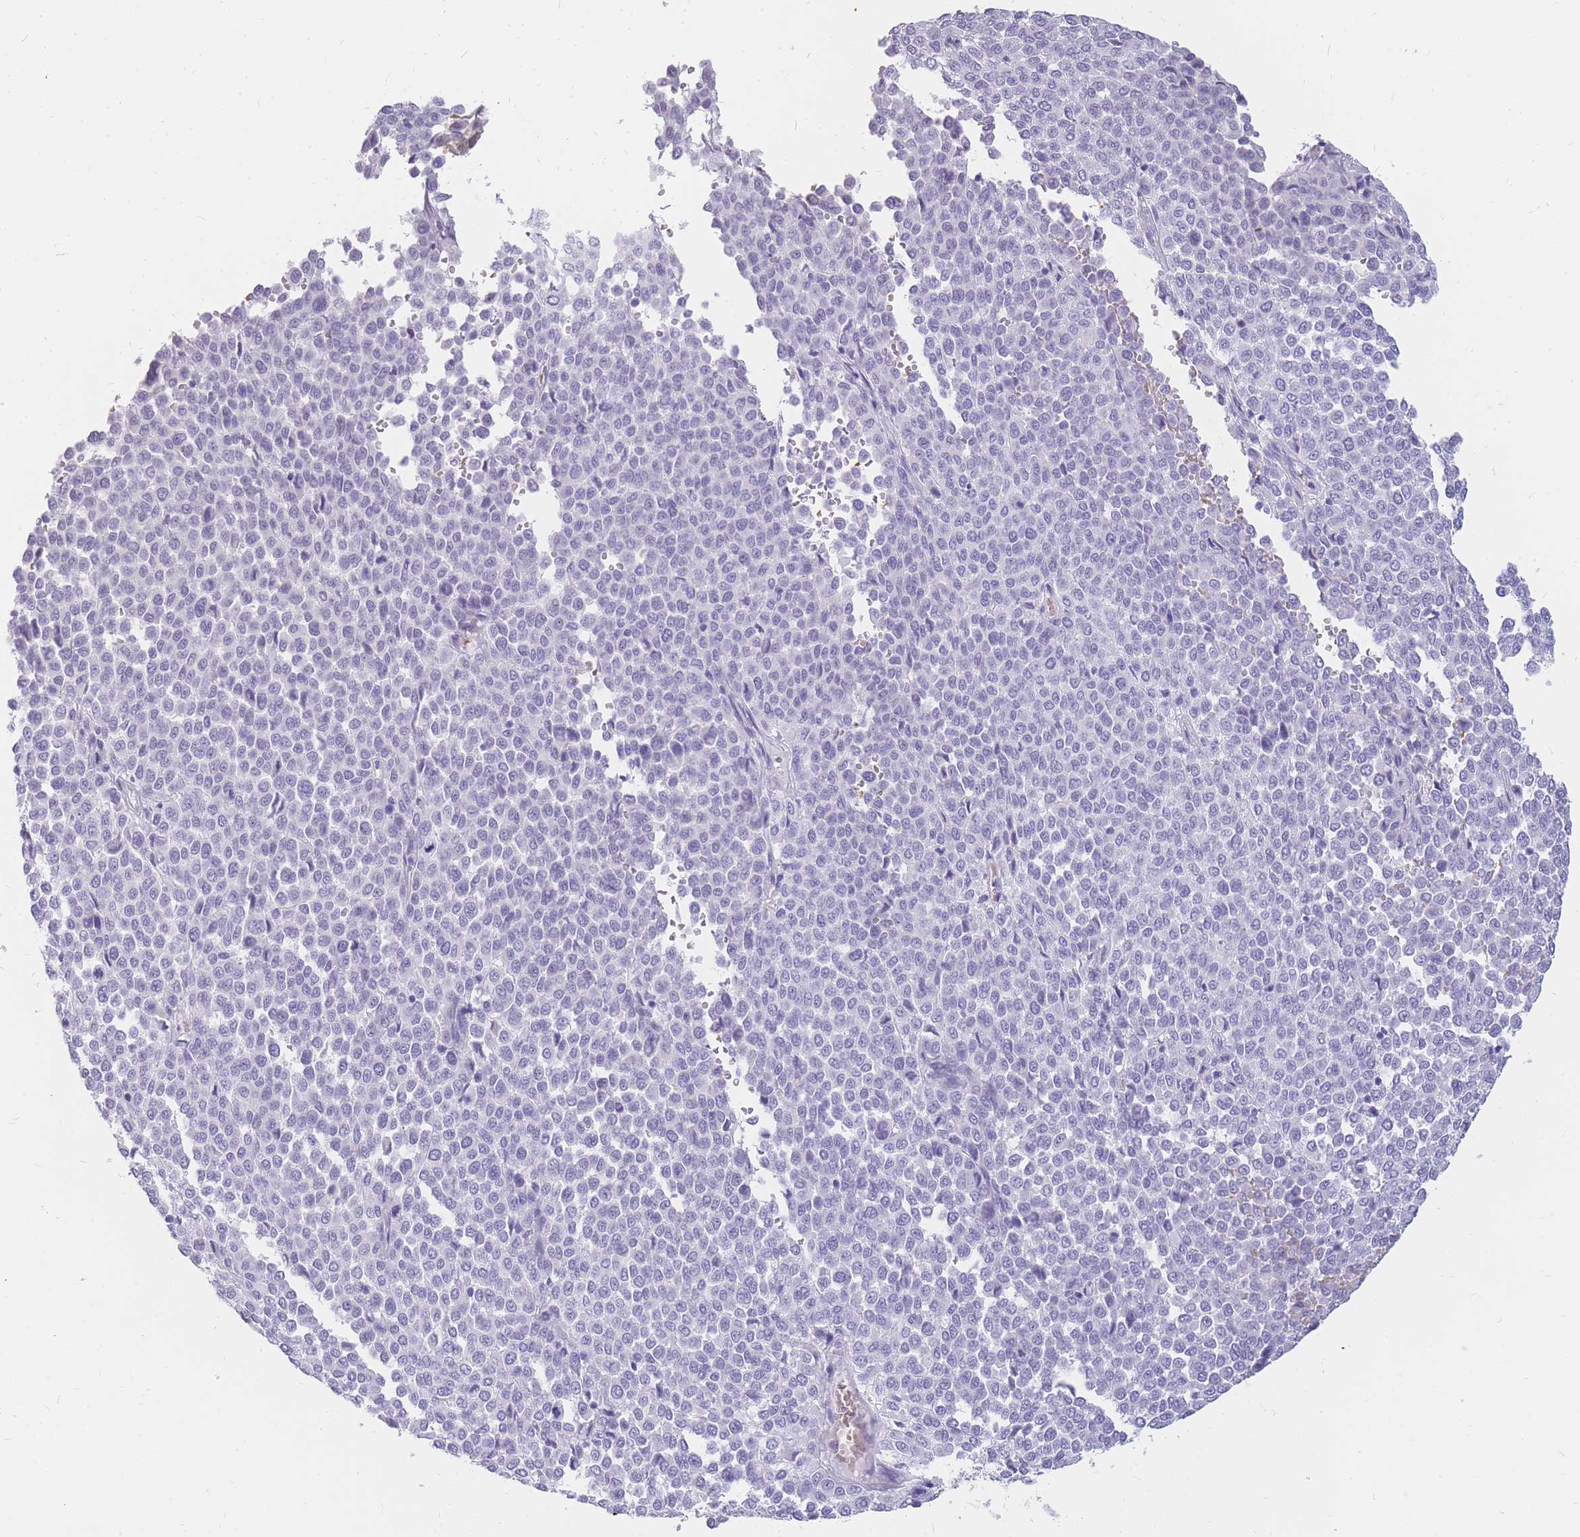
{"staining": {"intensity": "negative", "quantity": "none", "location": "none"}, "tissue": "melanoma", "cell_type": "Tumor cells", "image_type": "cancer", "snomed": [{"axis": "morphology", "description": "Malignant melanoma, Metastatic site"}, {"axis": "topography", "description": "Pancreas"}], "caption": "Immunohistochemistry of malignant melanoma (metastatic site) displays no staining in tumor cells. (Stains: DAB (3,3'-diaminobenzidine) IHC with hematoxylin counter stain, Microscopy: brightfield microscopy at high magnification).", "gene": "INS", "patient": {"sex": "female", "age": 30}}